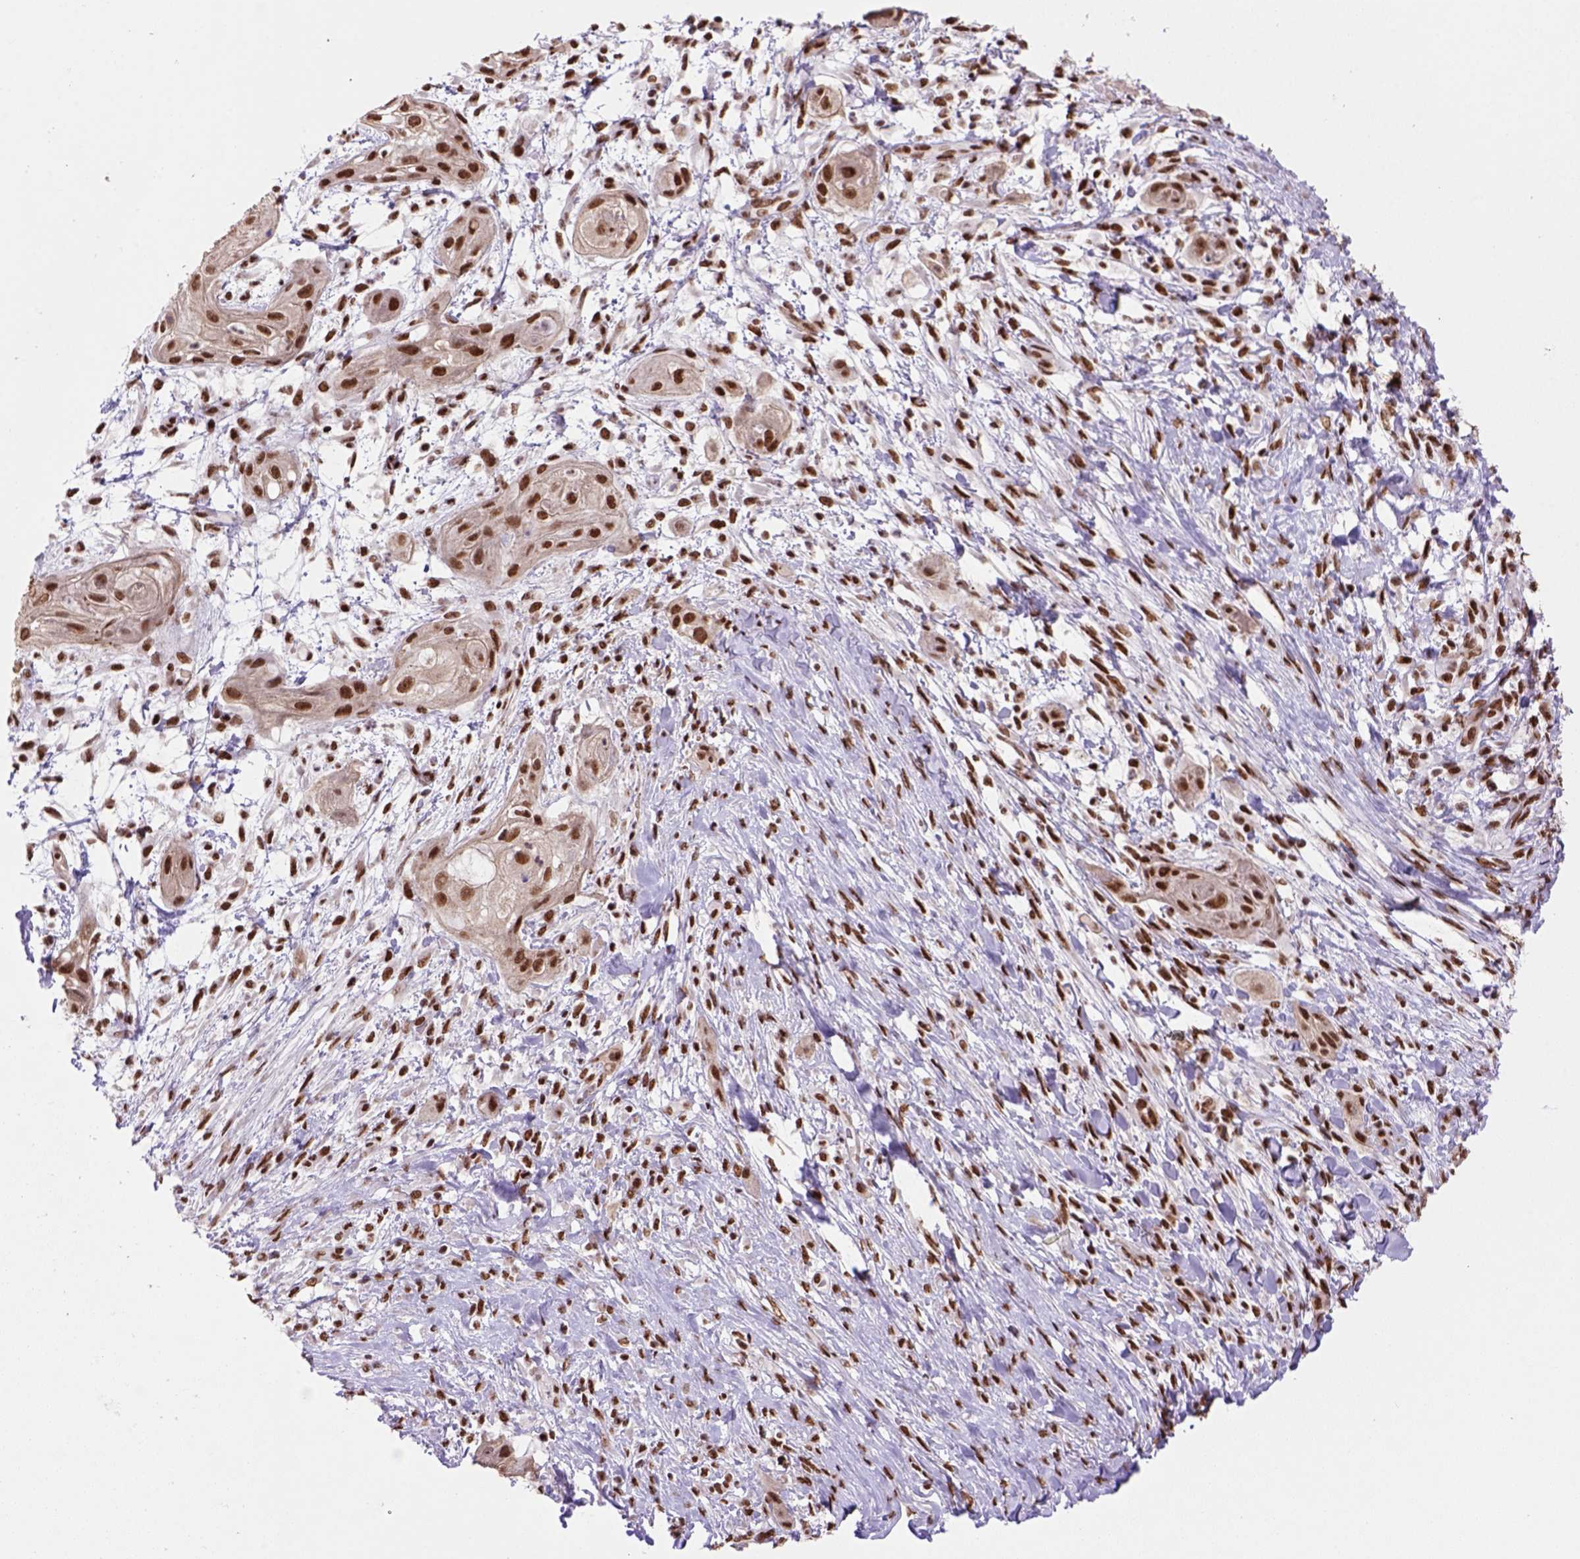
{"staining": {"intensity": "strong", "quantity": ">75%", "location": "nuclear"}, "tissue": "skin cancer", "cell_type": "Tumor cells", "image_type": "cancer", "snomed": [{"axis": "morphology", "description": "Squamous cell carcinoma, NOS"}, {"axis": "topography", "description": "Skin"}], "caption": "Squamous cell carcinoma (skin) stained with a brown dye reveals strong nuclear positive staining in approximately >75% of tumor cells.", "gene": "NSMCE2", "patient": {"sex": "male", "age": 62}}